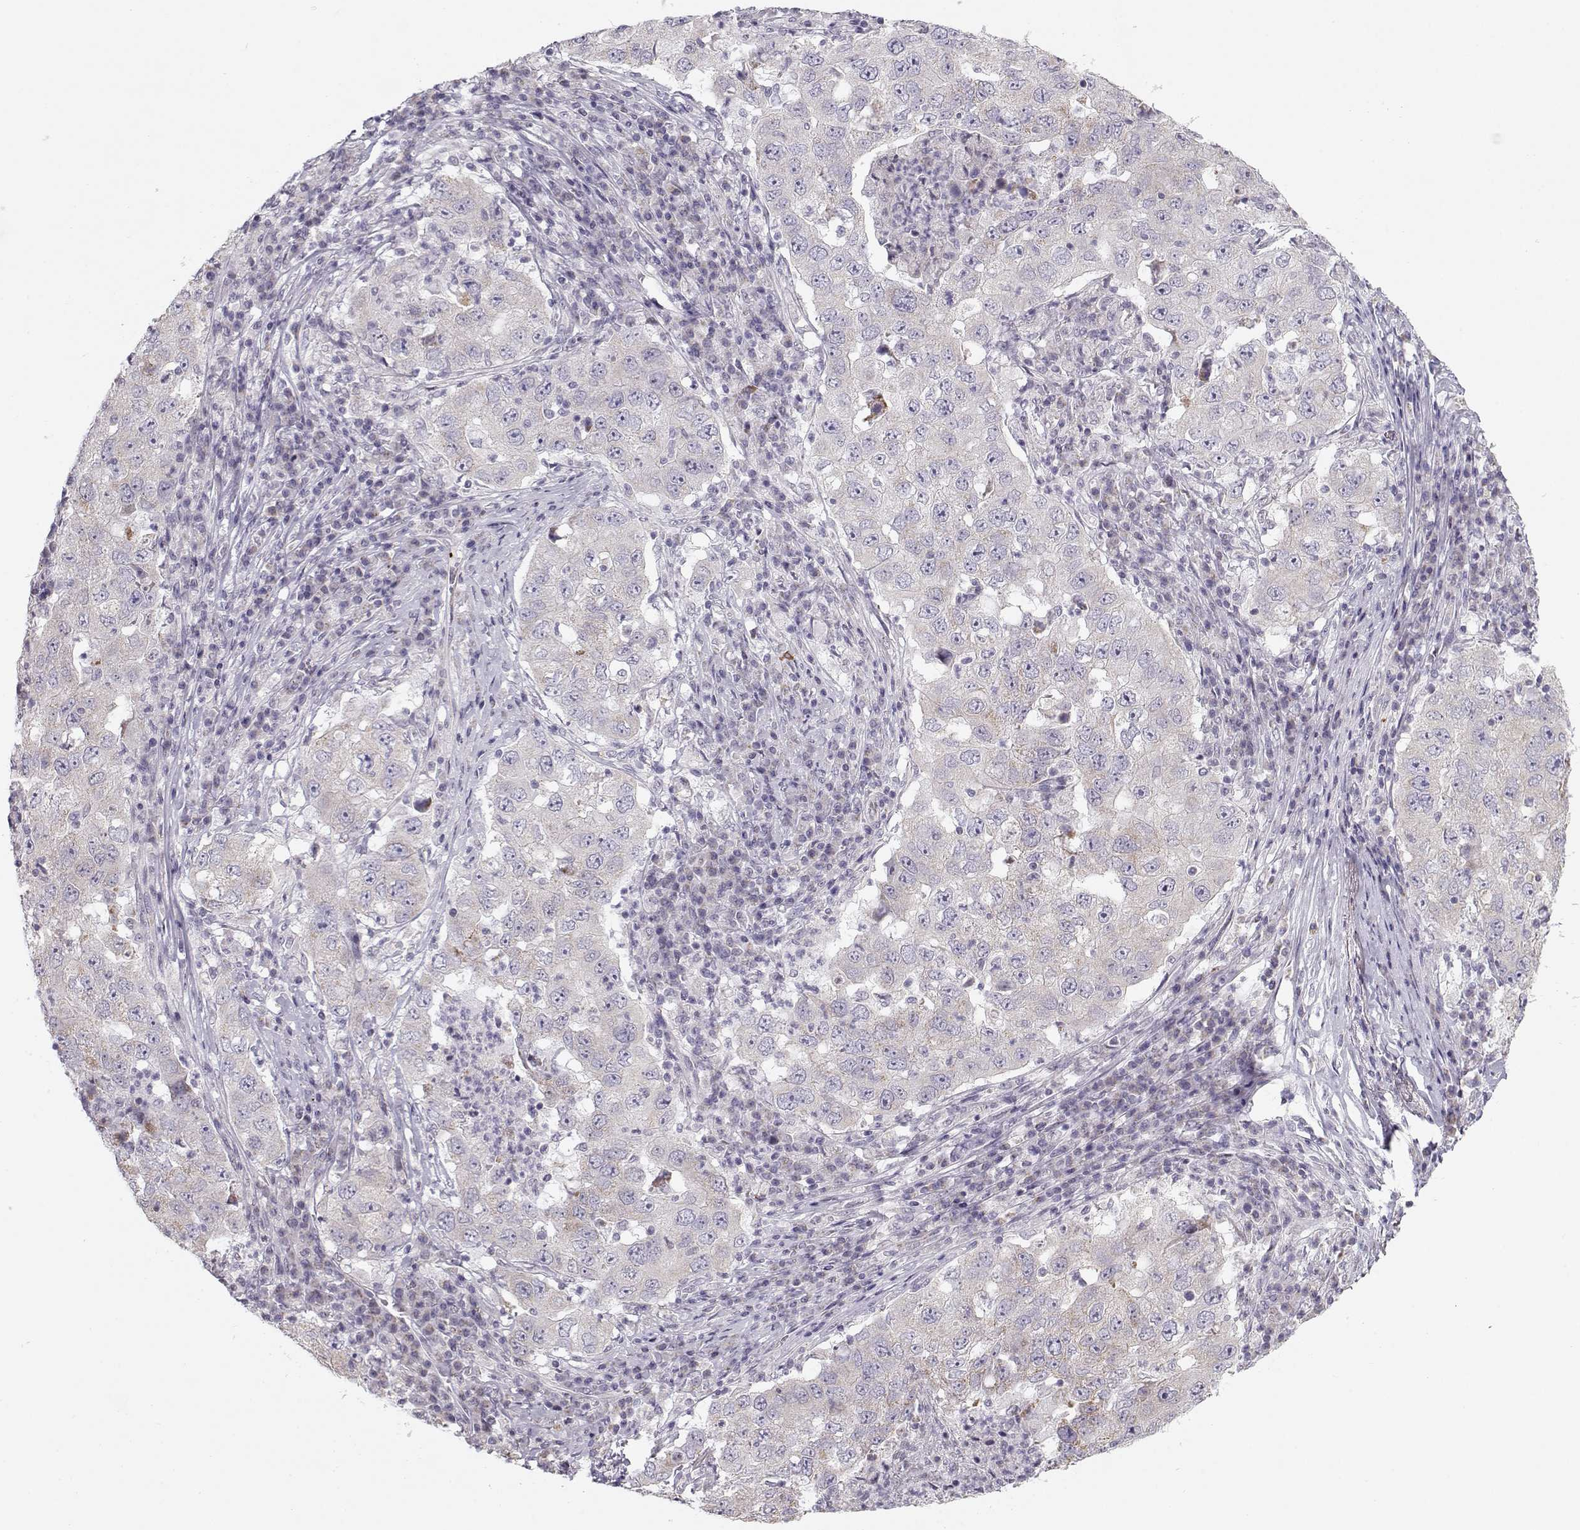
{"staining": {"intensity": "negative", "quantity": "none", "location": "none"}, "tissue": "lung cancer", "cell_type": "Tumor cells", "image_type": "cancer", "snomed": [{"axis": "morphology", "description": "Adenocarcinoma, NOS"}, {"axis": "topography", "description": "Lung"}], "caption": "A high-resolution micrograph shows immunohistochemistry (IHC) staining of lung adenocarcinoma, which shows no significant staining in tumor cells.", "gene": "KLF17", "patient": {"sex": "male", "age": 73}}